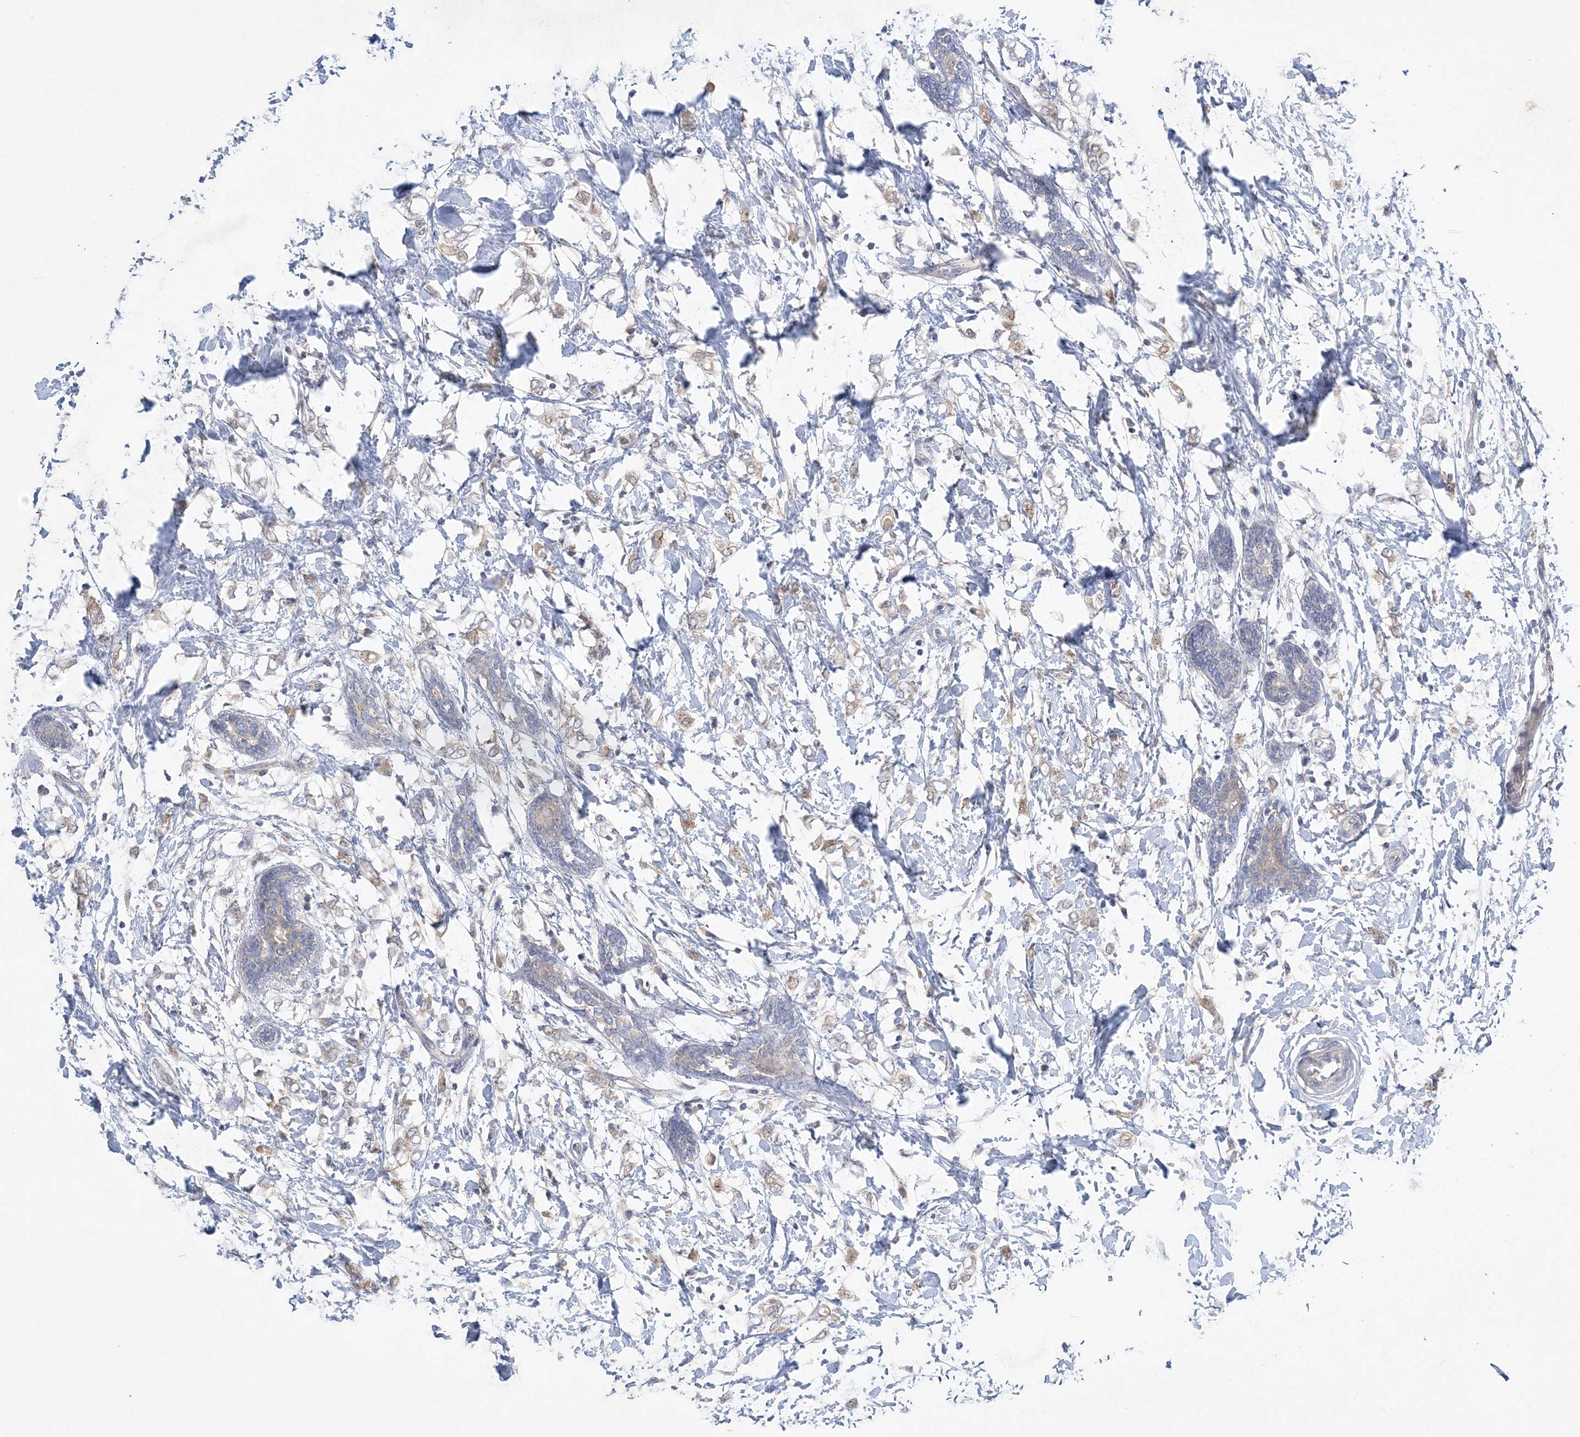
{"staining": {"intensity": "weak", "quantity": "<25%", "location": "cytoplasmic/membranous"}, "tissue": "breast cancer", "cell_type": "Tumor cells", "image_type": "cancer", "snomed": [{"axis": "morphology", "description": "Normal tissue, NOS"}, {"axis": "morphology", "description": "Lobular carcinoma"}, {"axis": "topography", "description": "Breast"}], "caption": "An IHC histopathology image of lobular carcinoma (breast) is shown. There is no staining in tumor cells of lobular carcinoma (breast).", "gene": "ANKRD35", "patient": {"sex": "female", "age": 47}}